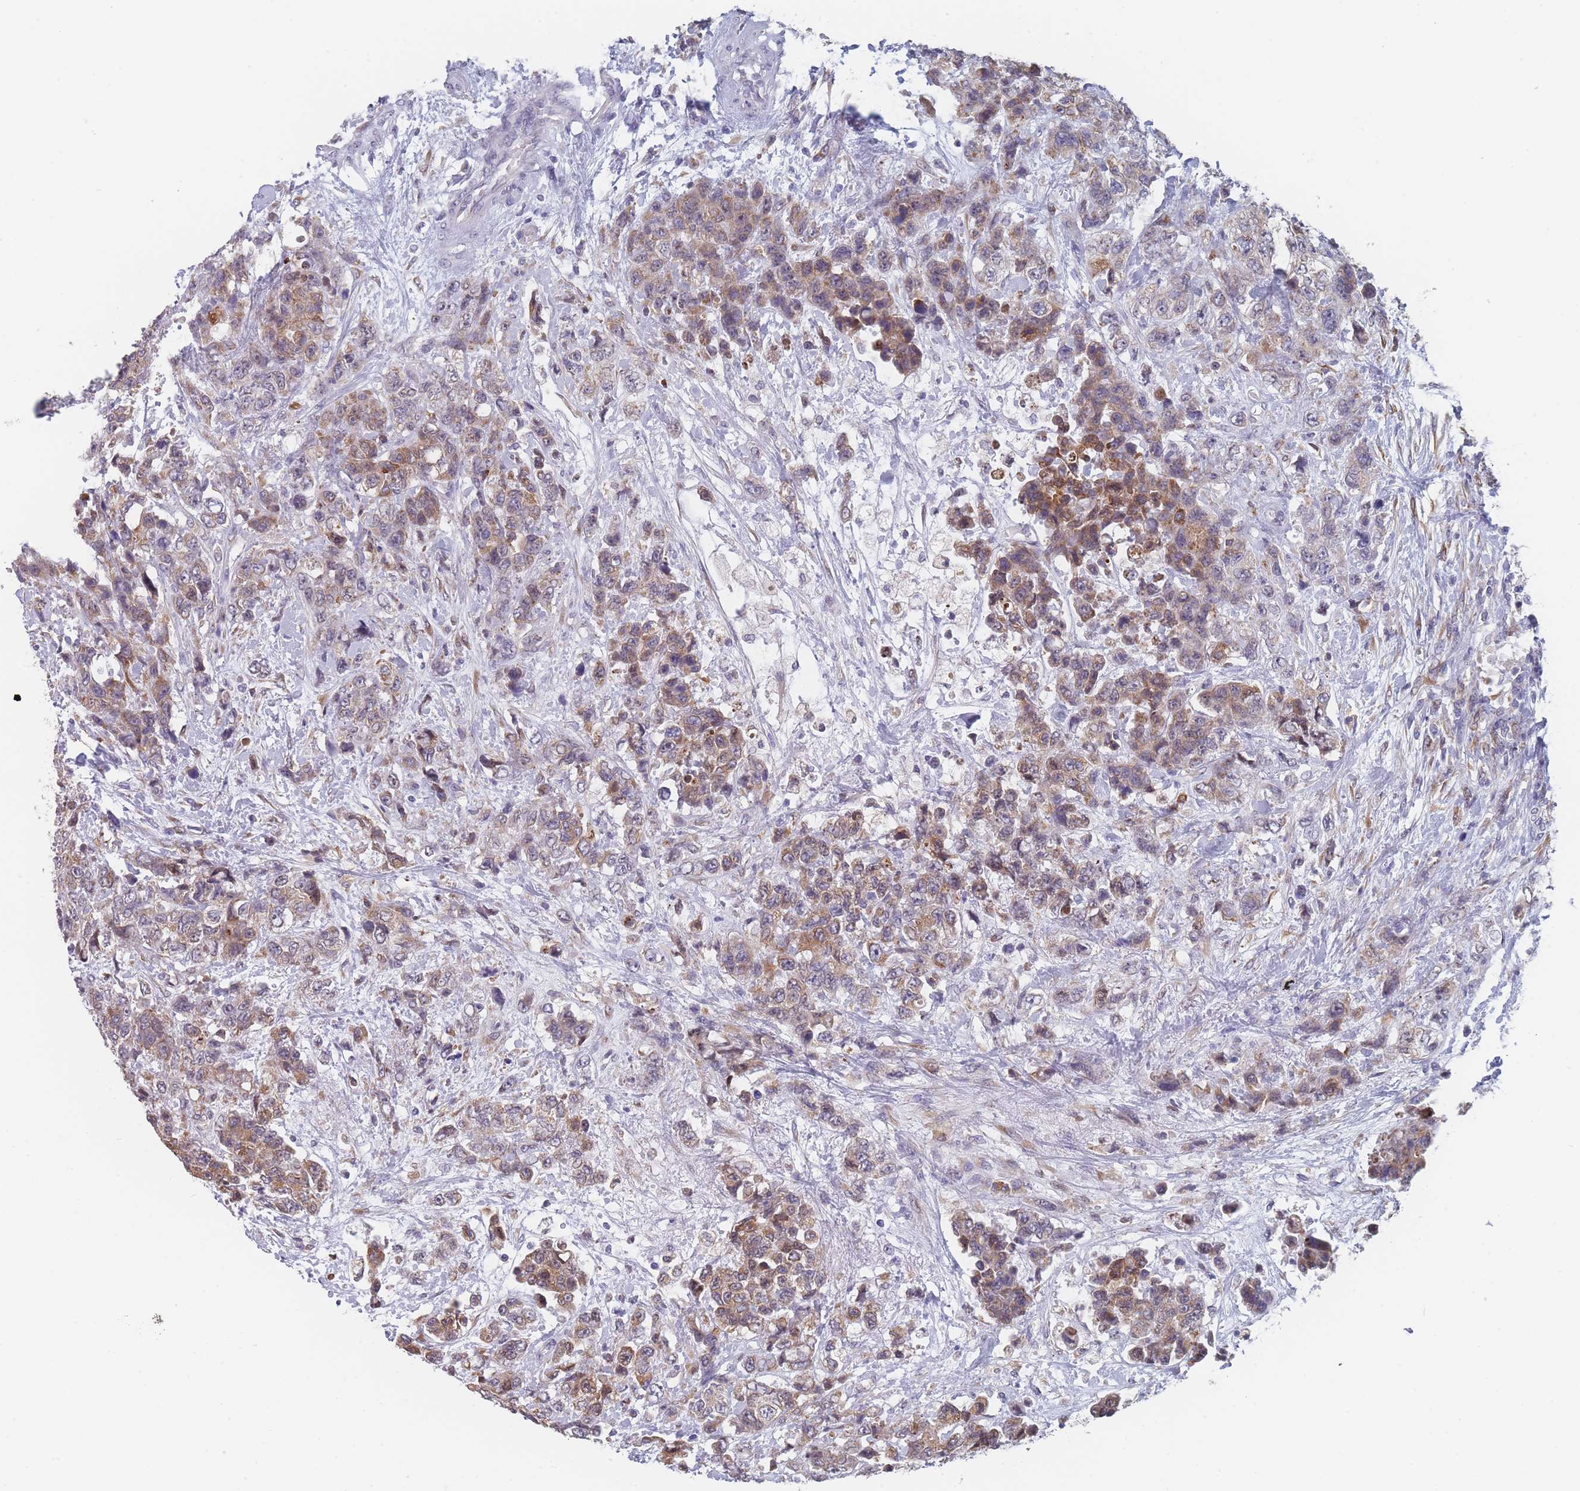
{"staining": {"intensity": "moderate", "quantity": ">75%", "location": "cytoplasmic/membranous"}, "tissue": "urothelial cancer", "cell_type": "Tumor cells", "image_type": "cancer", "snomed": [{"axis": "morphology", "description": "Urothelial carcinoma, High grade"}, {"axis": "topography", "description": "Urinary bladder"}], "caption": "Immunohistochemistry (IHC) photomicrograph of neoplastic tissue: human high-grade urothelial carcinoma stained using IHC displays medium levels of moderate protein expression localized specifically in the cytoplasmic/membranous of tumor cells, appearing as a cytoplasmic/membranous brown color.", "gene": "TMED10", "patient": {"sex": "female", "age": 78}}